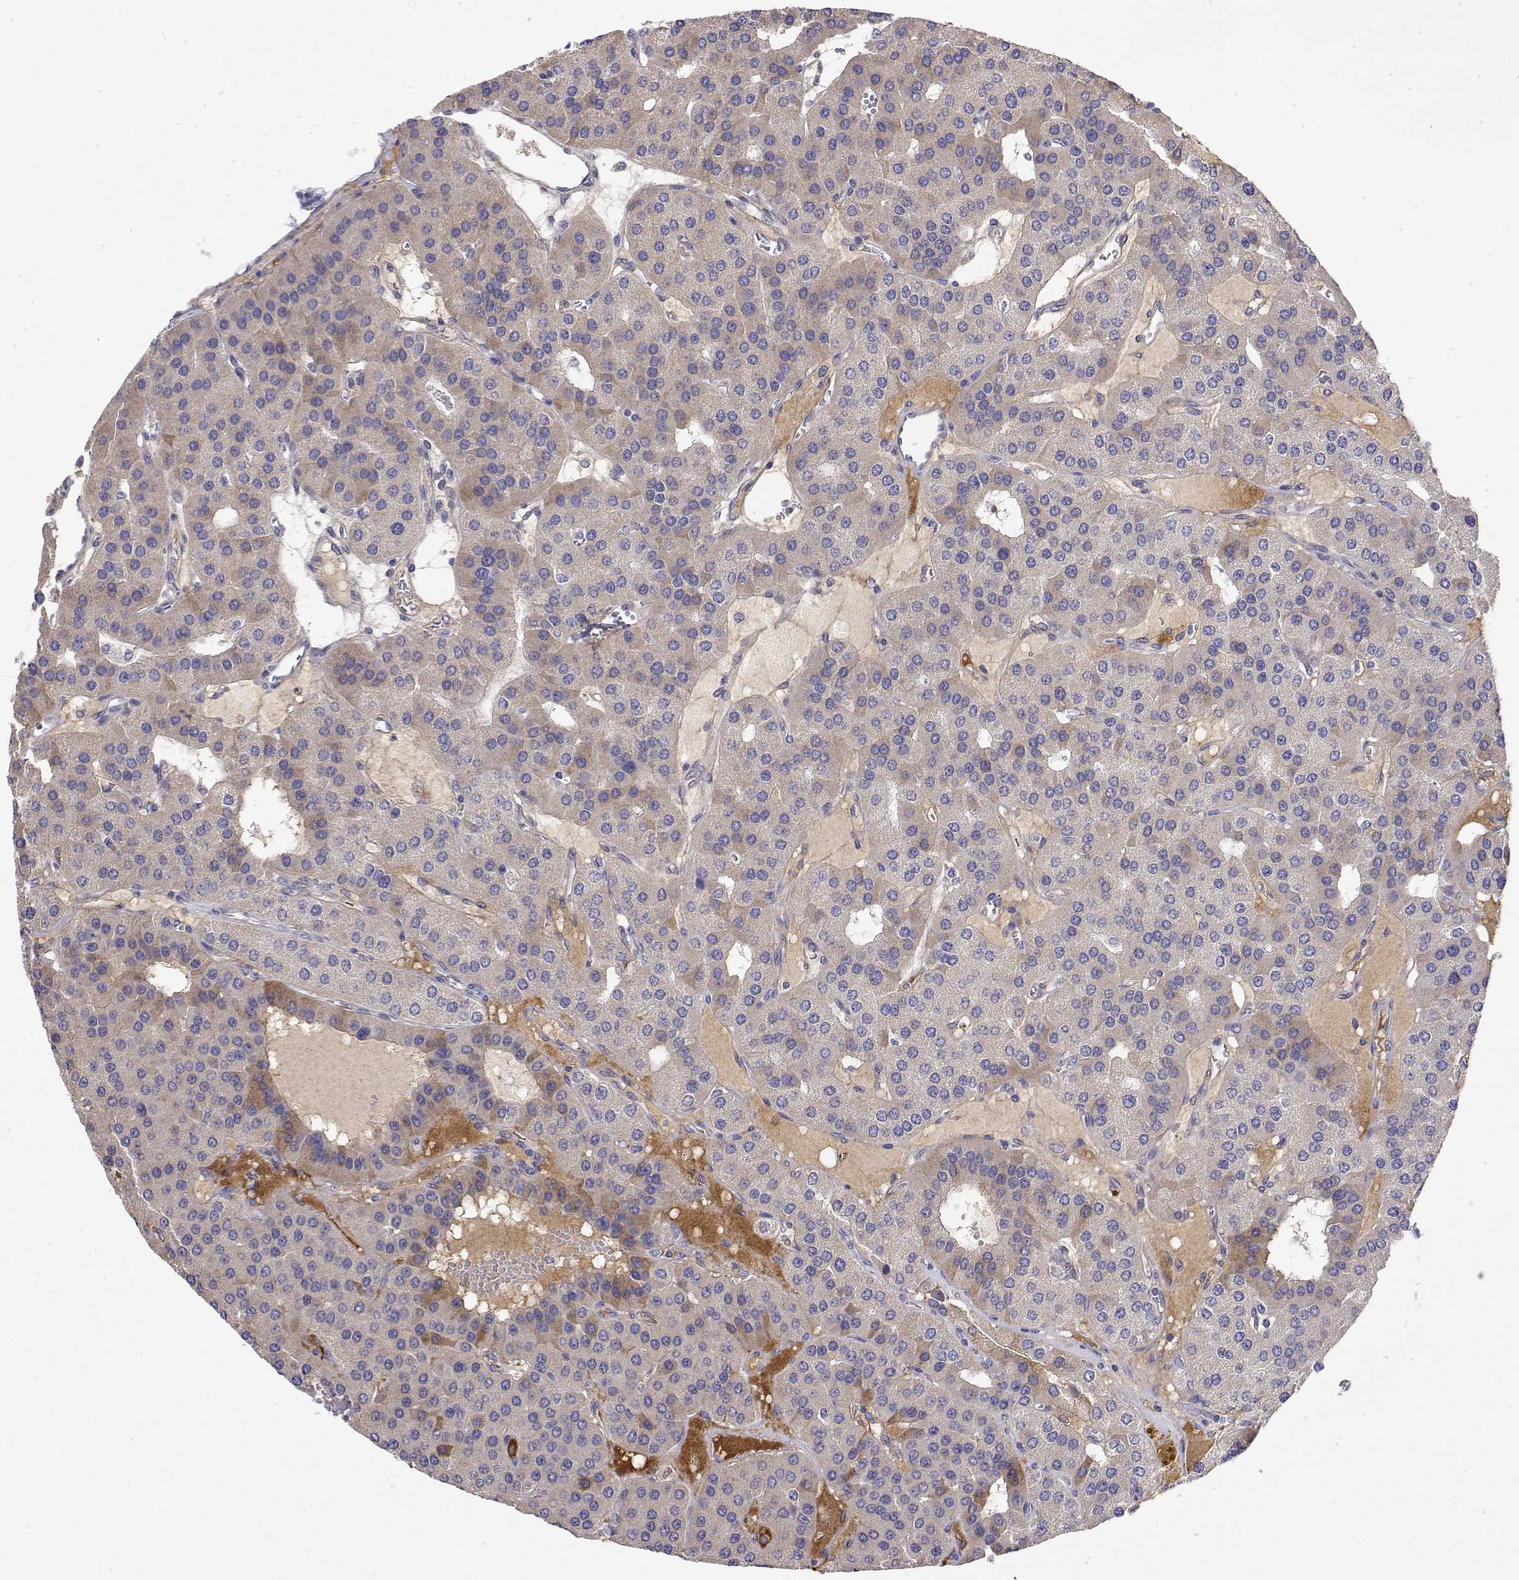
{"staining": {"intensity": "weak", "quantity": "<25%", "location": "cytoplasmic/membranous"}, "tissue": "parathyroid gland", "cell_type": "Glandular cells", "image_type": "normal", "snomed": [{"axis": "morphology", "description": "Normal tissue, NOS"}, {"axis": "morphology", "description": "Adenoma, NOS"}, {"axis": "topography", "description": "Parathyroid gland"}], "caption": "High magnification brightfield microscopy of unremarkable parathyroid gland stained with DAB (brown) and counterstained with hematoxylin (blue): glandular cells show no significant staining. Nuclei are stained in blue.", "gene": "GGACT", "patient": {"sex": "female", "age": 86}}